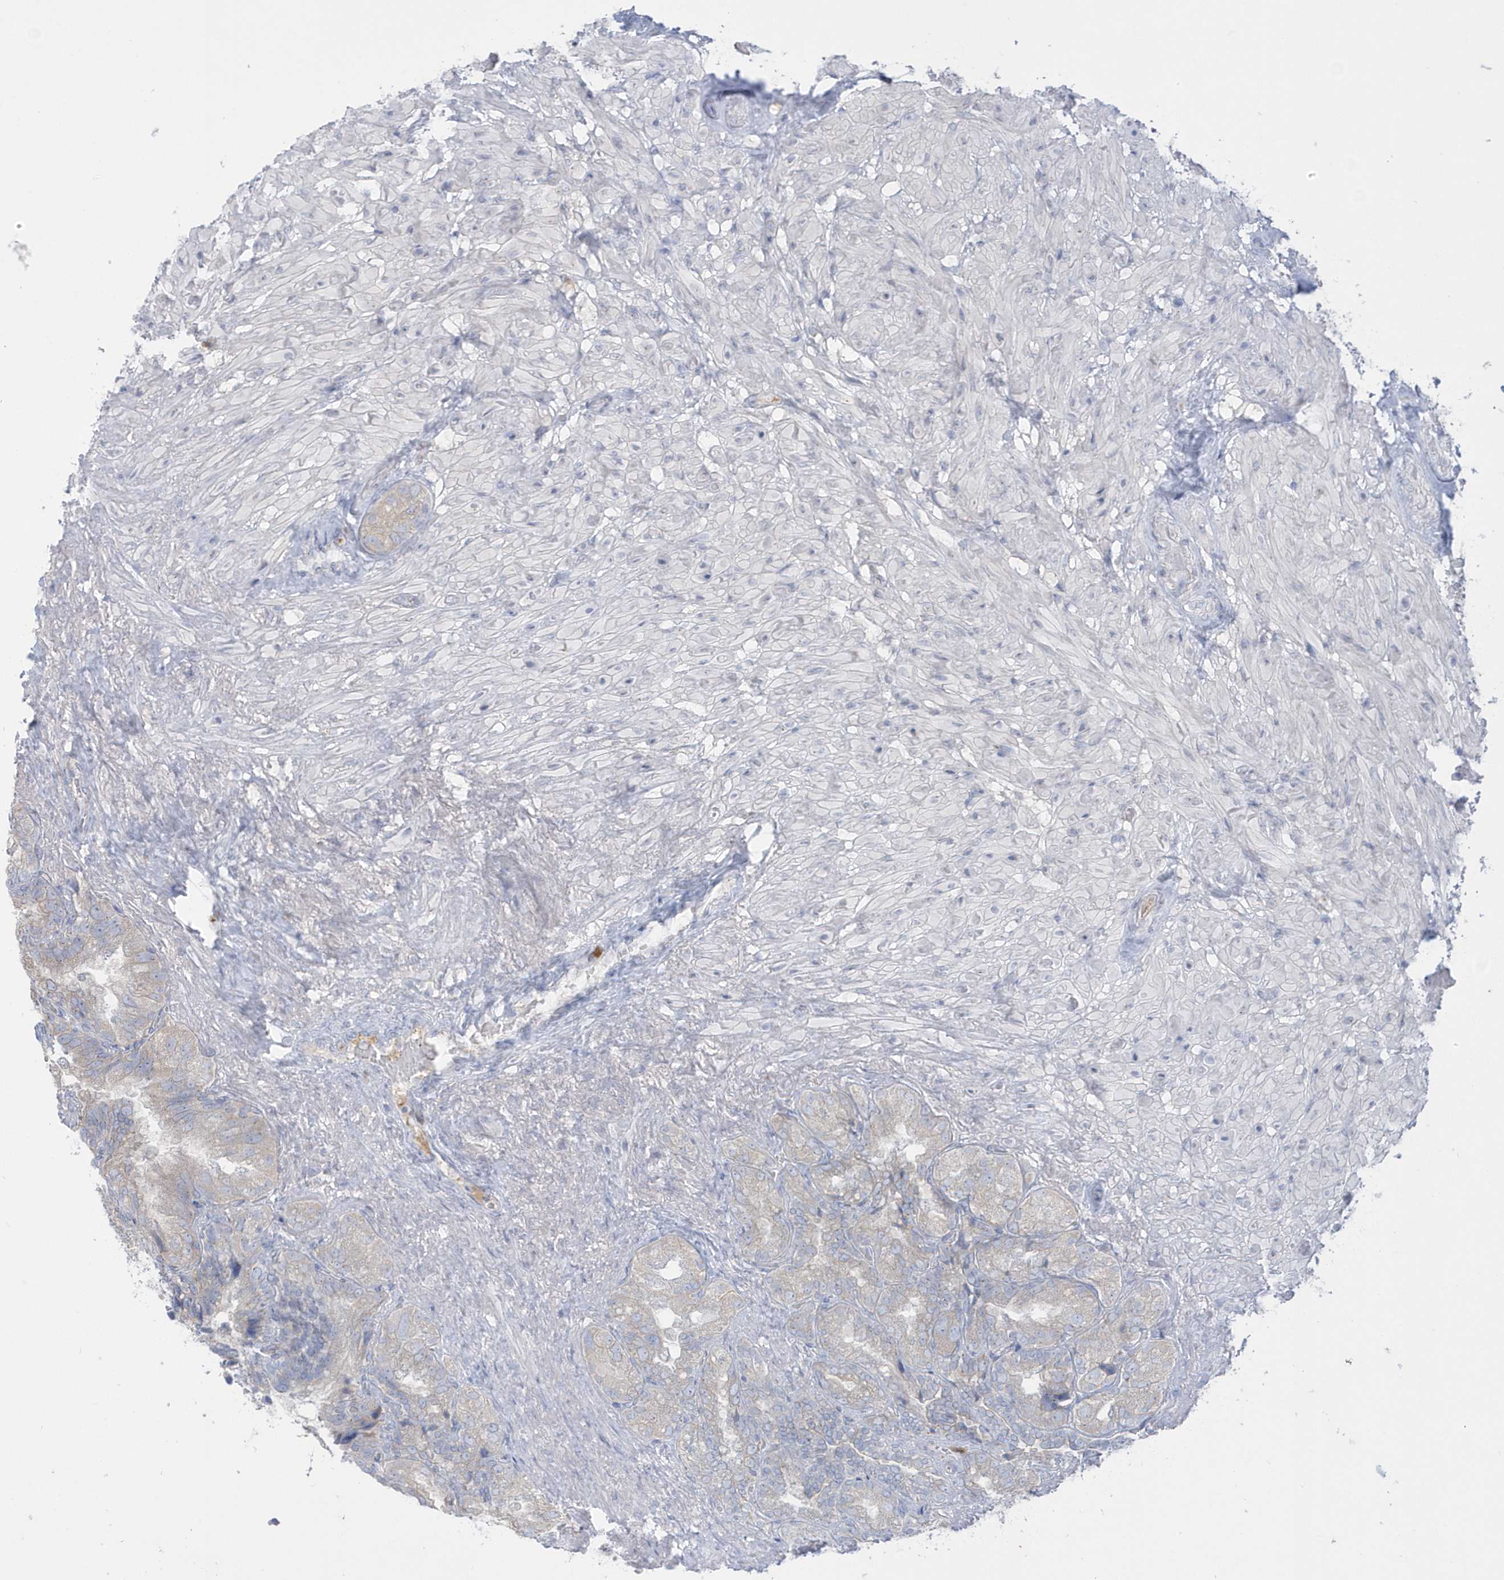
{"staining": {"intensity": "weak", "quantity": "<25%", "location": "cytoplasmic/membranous"}, "tissue": "seminal vesicle", "cell_type": "Glandular cells", "image_type": "normal", "snomed": [{"axis": "morphology", "description": "Normal tissue, NOS"}, {"axis": "topography", "description": "Seminal veicle"}, {"axis": "topography", "description": "Peripheral nerve tissue"}], "caption": "Image shows no significant protein staining in glandular cells of benign seminal vesicle.", "gene": "SEMA3D", "patient": {"sex": "male", "age": 63}}